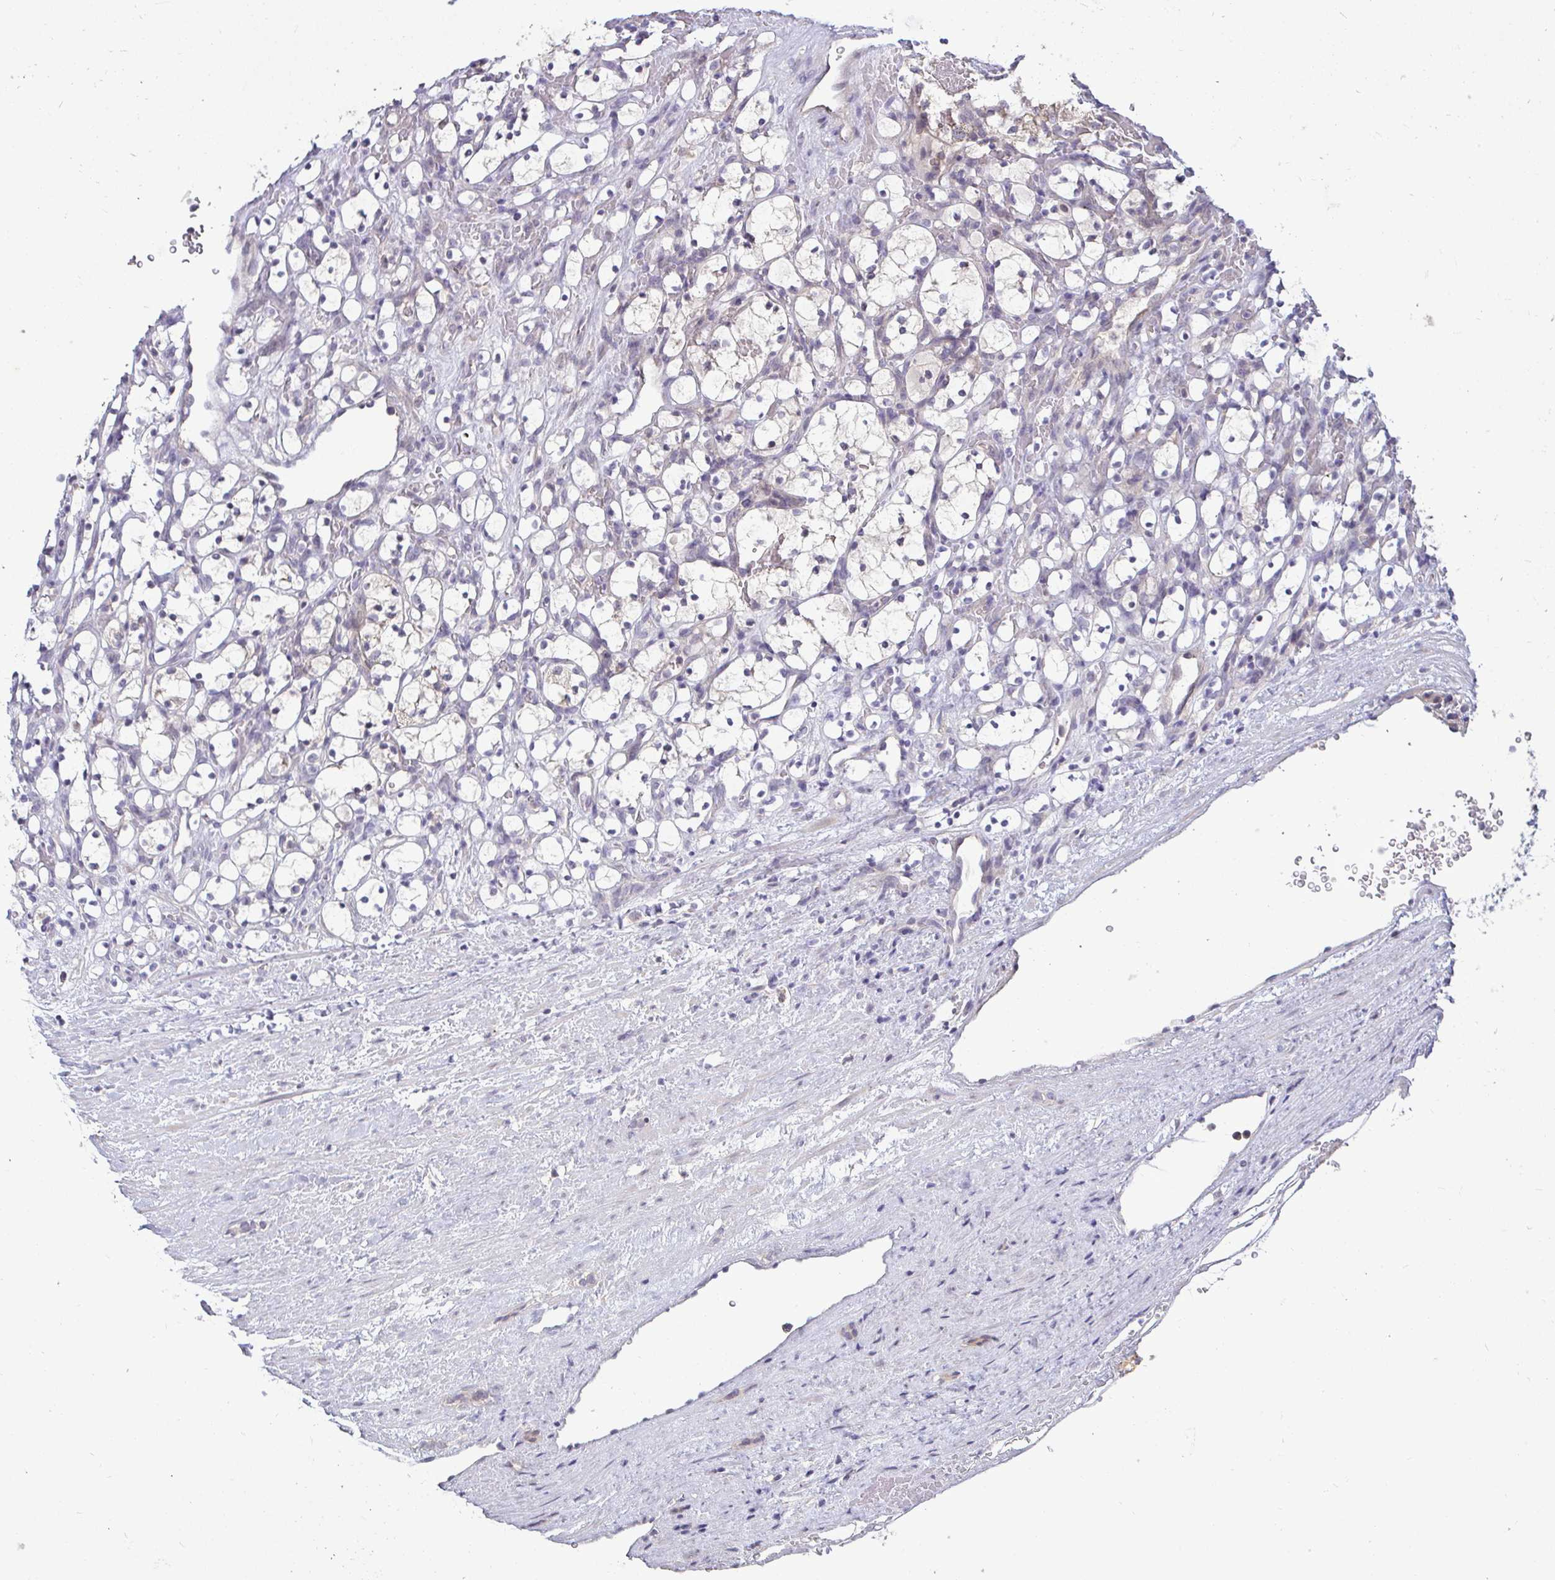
{"staining": {"intensity": "negative", "quantity": "none", "location": "none"}, "tissue": "renal cancer", "cell_type": "Tumor cells", "image_type": "cancer", "snomed": [{"axis": "morphology", "description": "Adenocarcinoma, NOS"}, {"axis": "topography", "description": "Kidney"}], "caption": "High power microscopy histopathology image of an IHC photomicrograph of renal cancer, revealing no significant staining in tumor cells.", "gene": "GSTM1", "patient": {"sex": "female", "age": 69}}